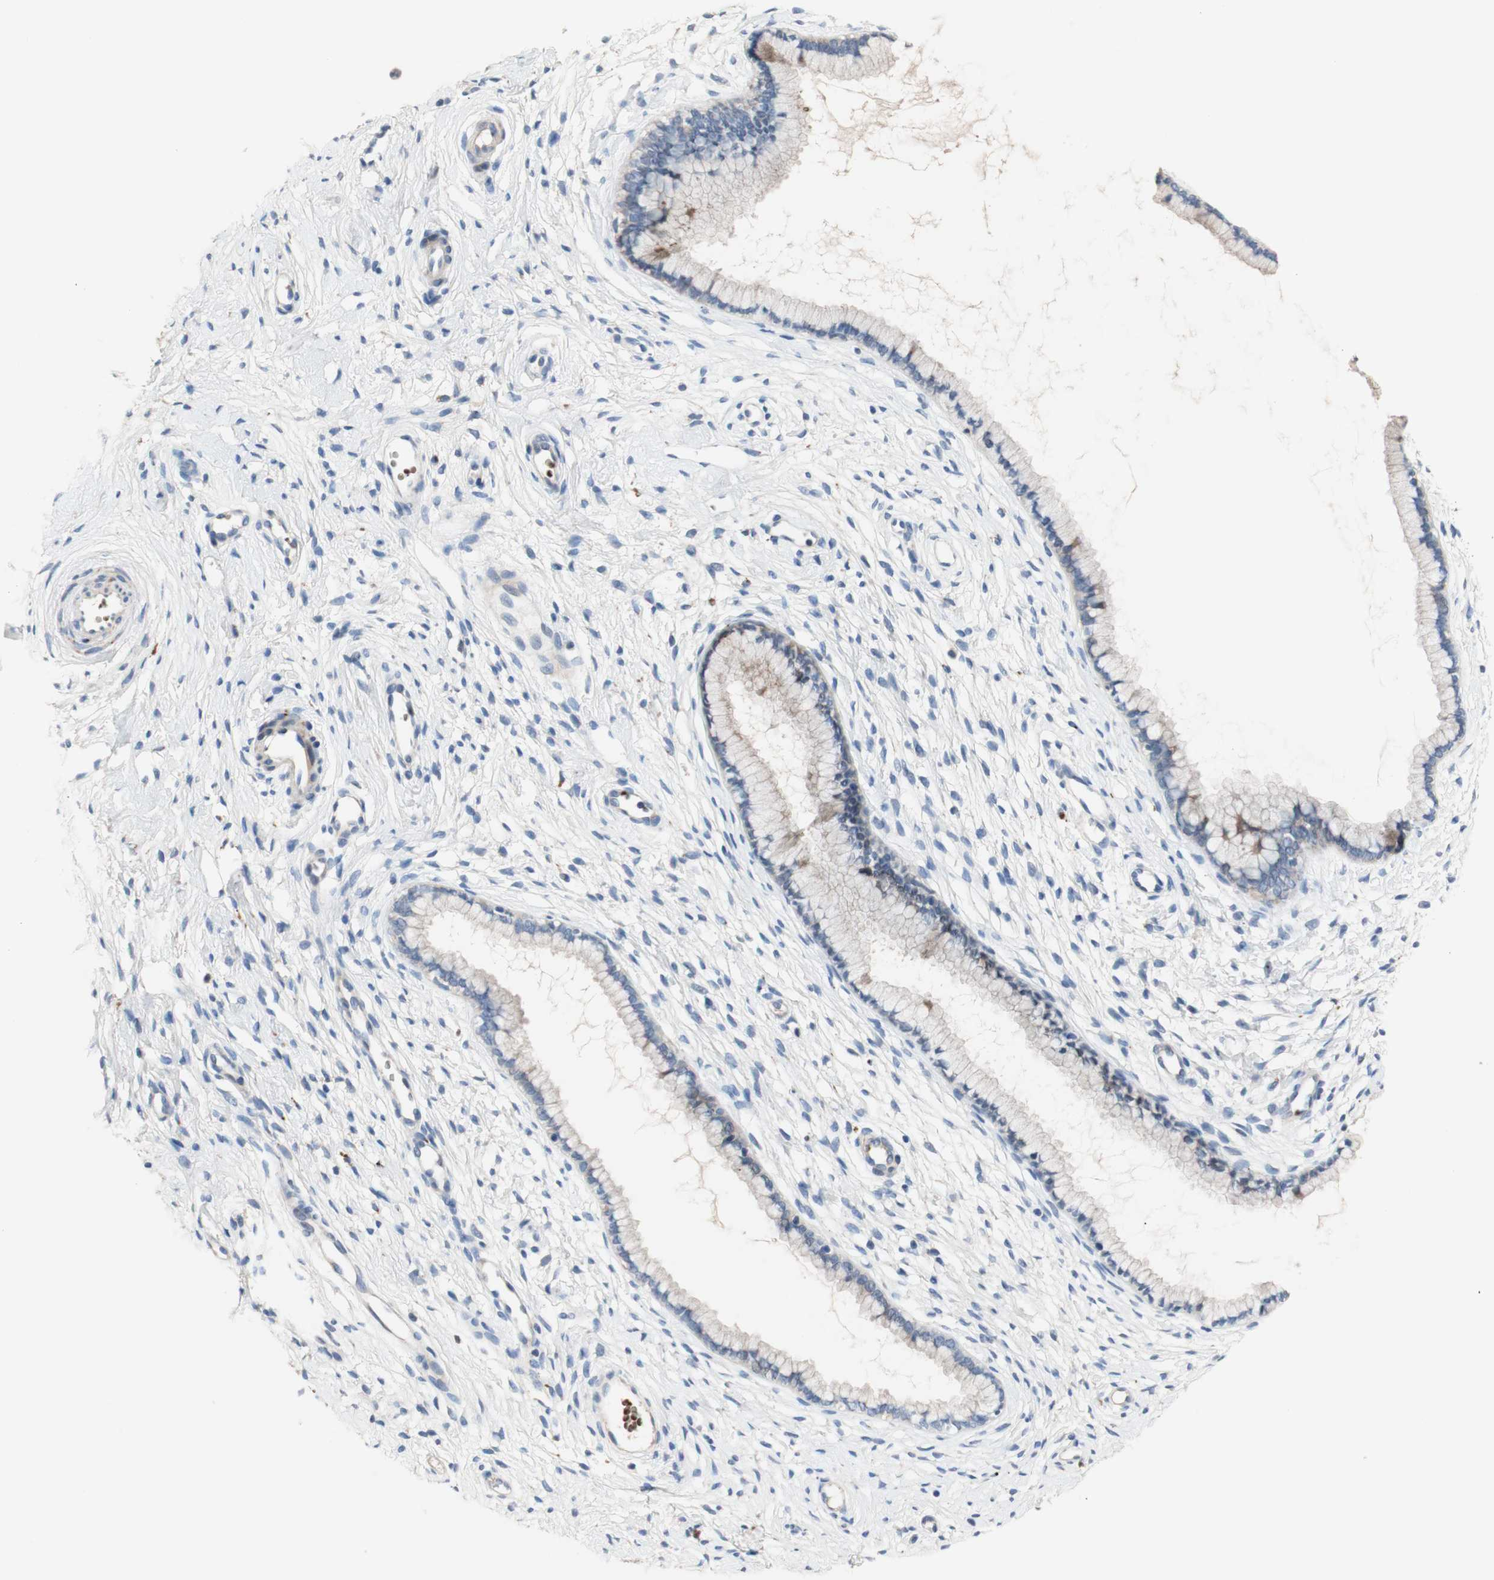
{"staining": {"intensity": "negative", "quantity": "none", "location": "none"}, "tissue": "cervix", "cell_type": "Glandular cells", "image_type": "normal", "snomed": [{"axis": "morphology", "description": "Normal tissue, NOS"}, {"axis": "topography", "description": "Cervix"}], "caption": "Histopathology image shows no significant protein staining in glandular cells of benign cervix.", "gene": "CDON", "patient": {"sex": "female", "age": 65}}